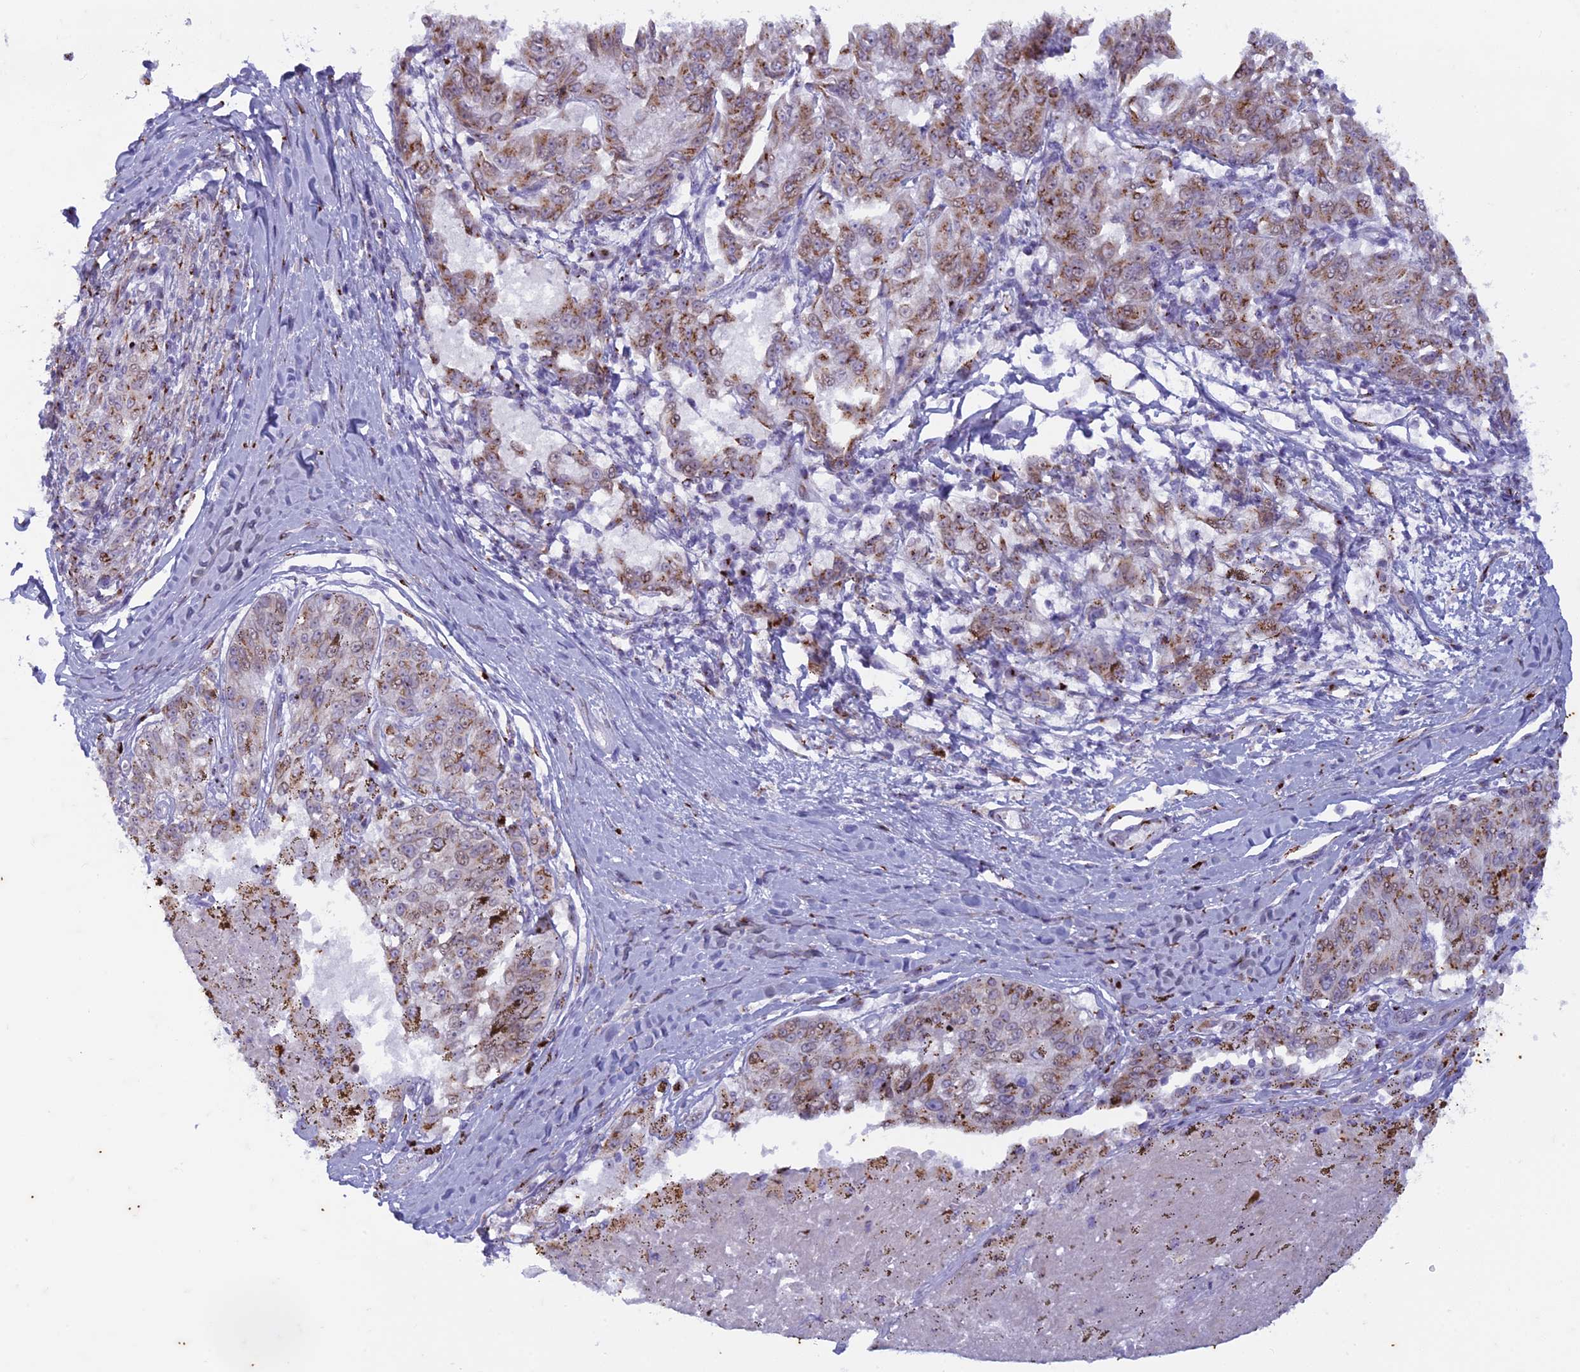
{"staining": {"intensity": "moderate", "quantity": ">75%", "location": "cytoplasmic/membranous"}, "tissue": "melanoma", "cell_type": "Tumor cells", "image_type": "cancer", "snomed": [{"axis": "morphology", "description": "Malignant melanoma, NOS"}, {"axis": "topography", "description": "Skin"}], "caption": "IHC staining of malignant melanoma, which reveals medium levels of moderate cytoplasmic/membranous staining in about >75% of tumor cells indicating moderate cytoplasmic/membranous protein expression. The staining was performed using DAB (3,3'-diaminobenzidine) (brown) for protein detection and nuclei were counterstained in hematoxylin (blue).", "gene": "FAM3C", "patient": {"sex": "female", "age": 72}}